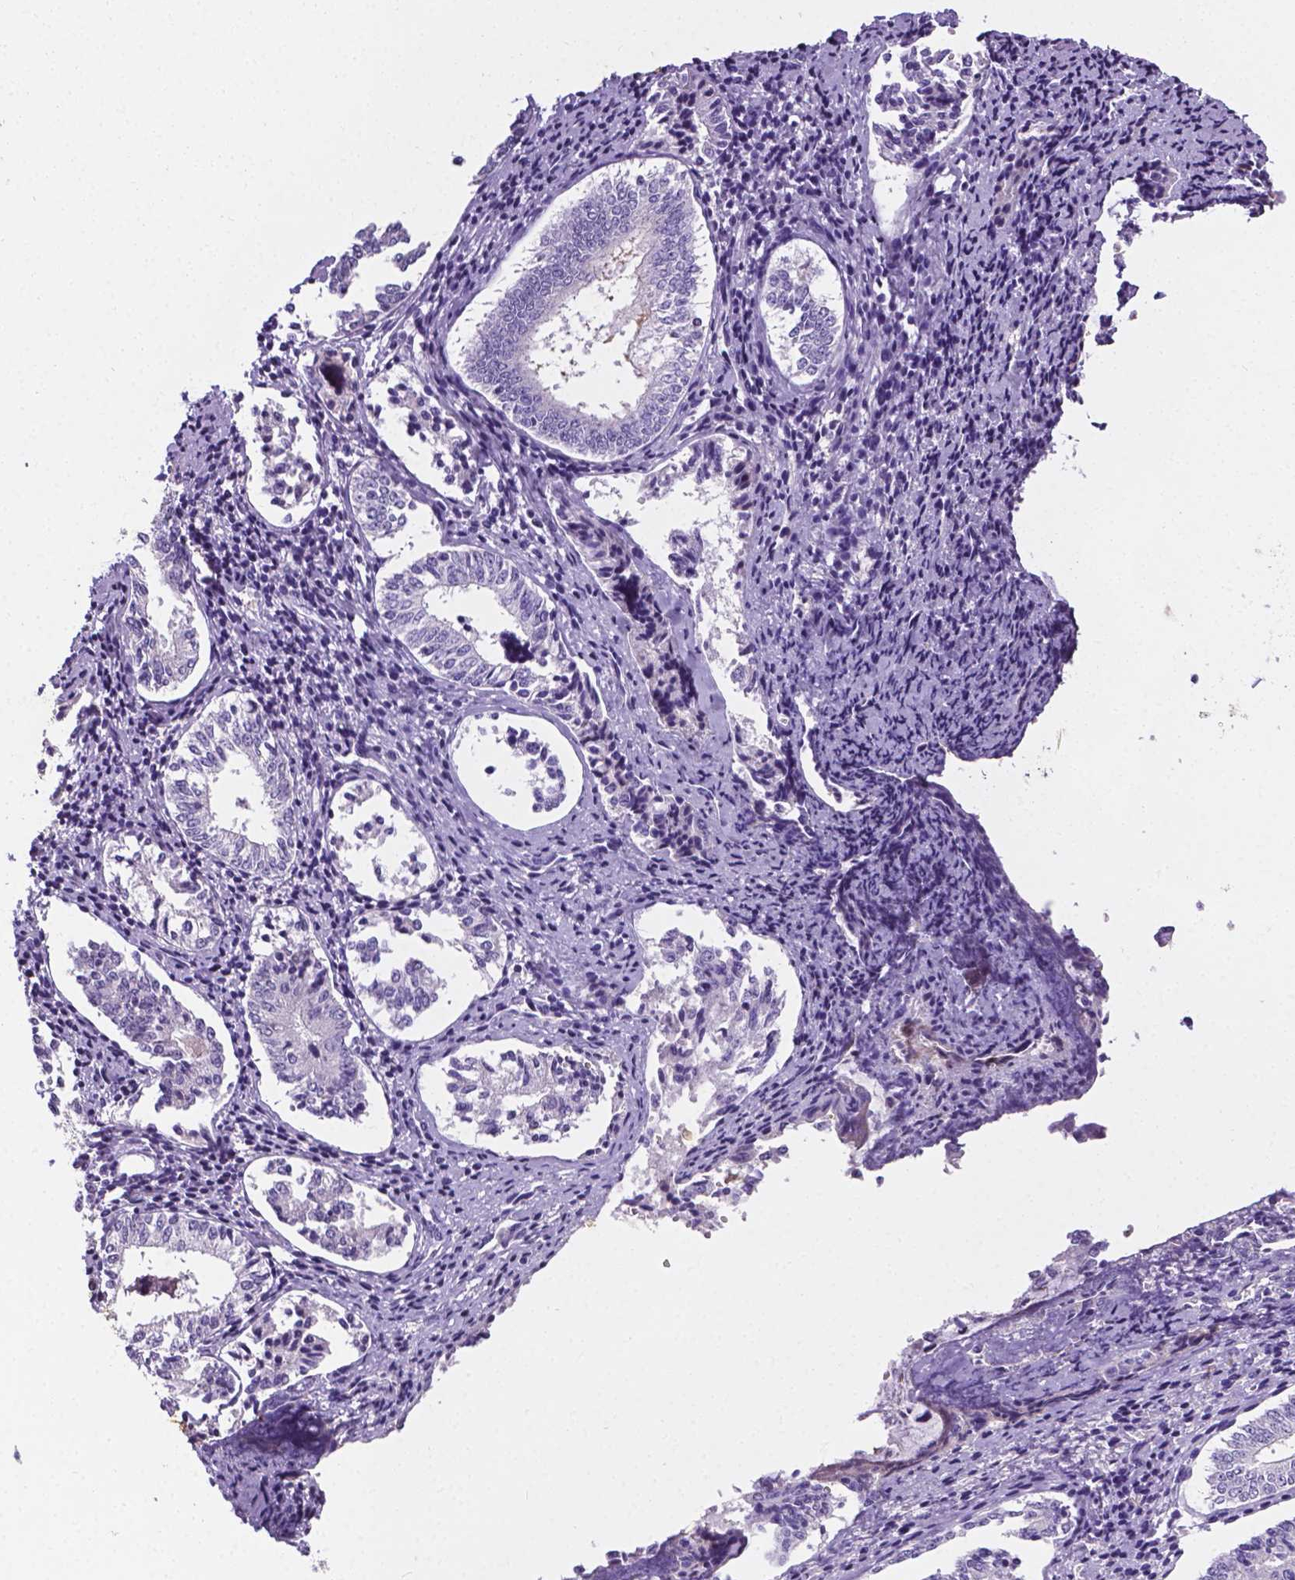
{"staining": {"intensity": "negative", "quantity": "none", "location": "none"}, "tissue": "cervical cancer", "cell_type": "Tumor cells", "image_type": "cancer", "snomed": [{"axis": "morphology", "description": "Squamous cell carcinoma, NOS"}, {"axis": "topography", "description": "Cervix"}], "caption": "Tumor cells are negative for brown protein staining in squamous cell carcinoma (cervical).", "gene": "APOE", "patient": {"sex": "female", "age": 59}}